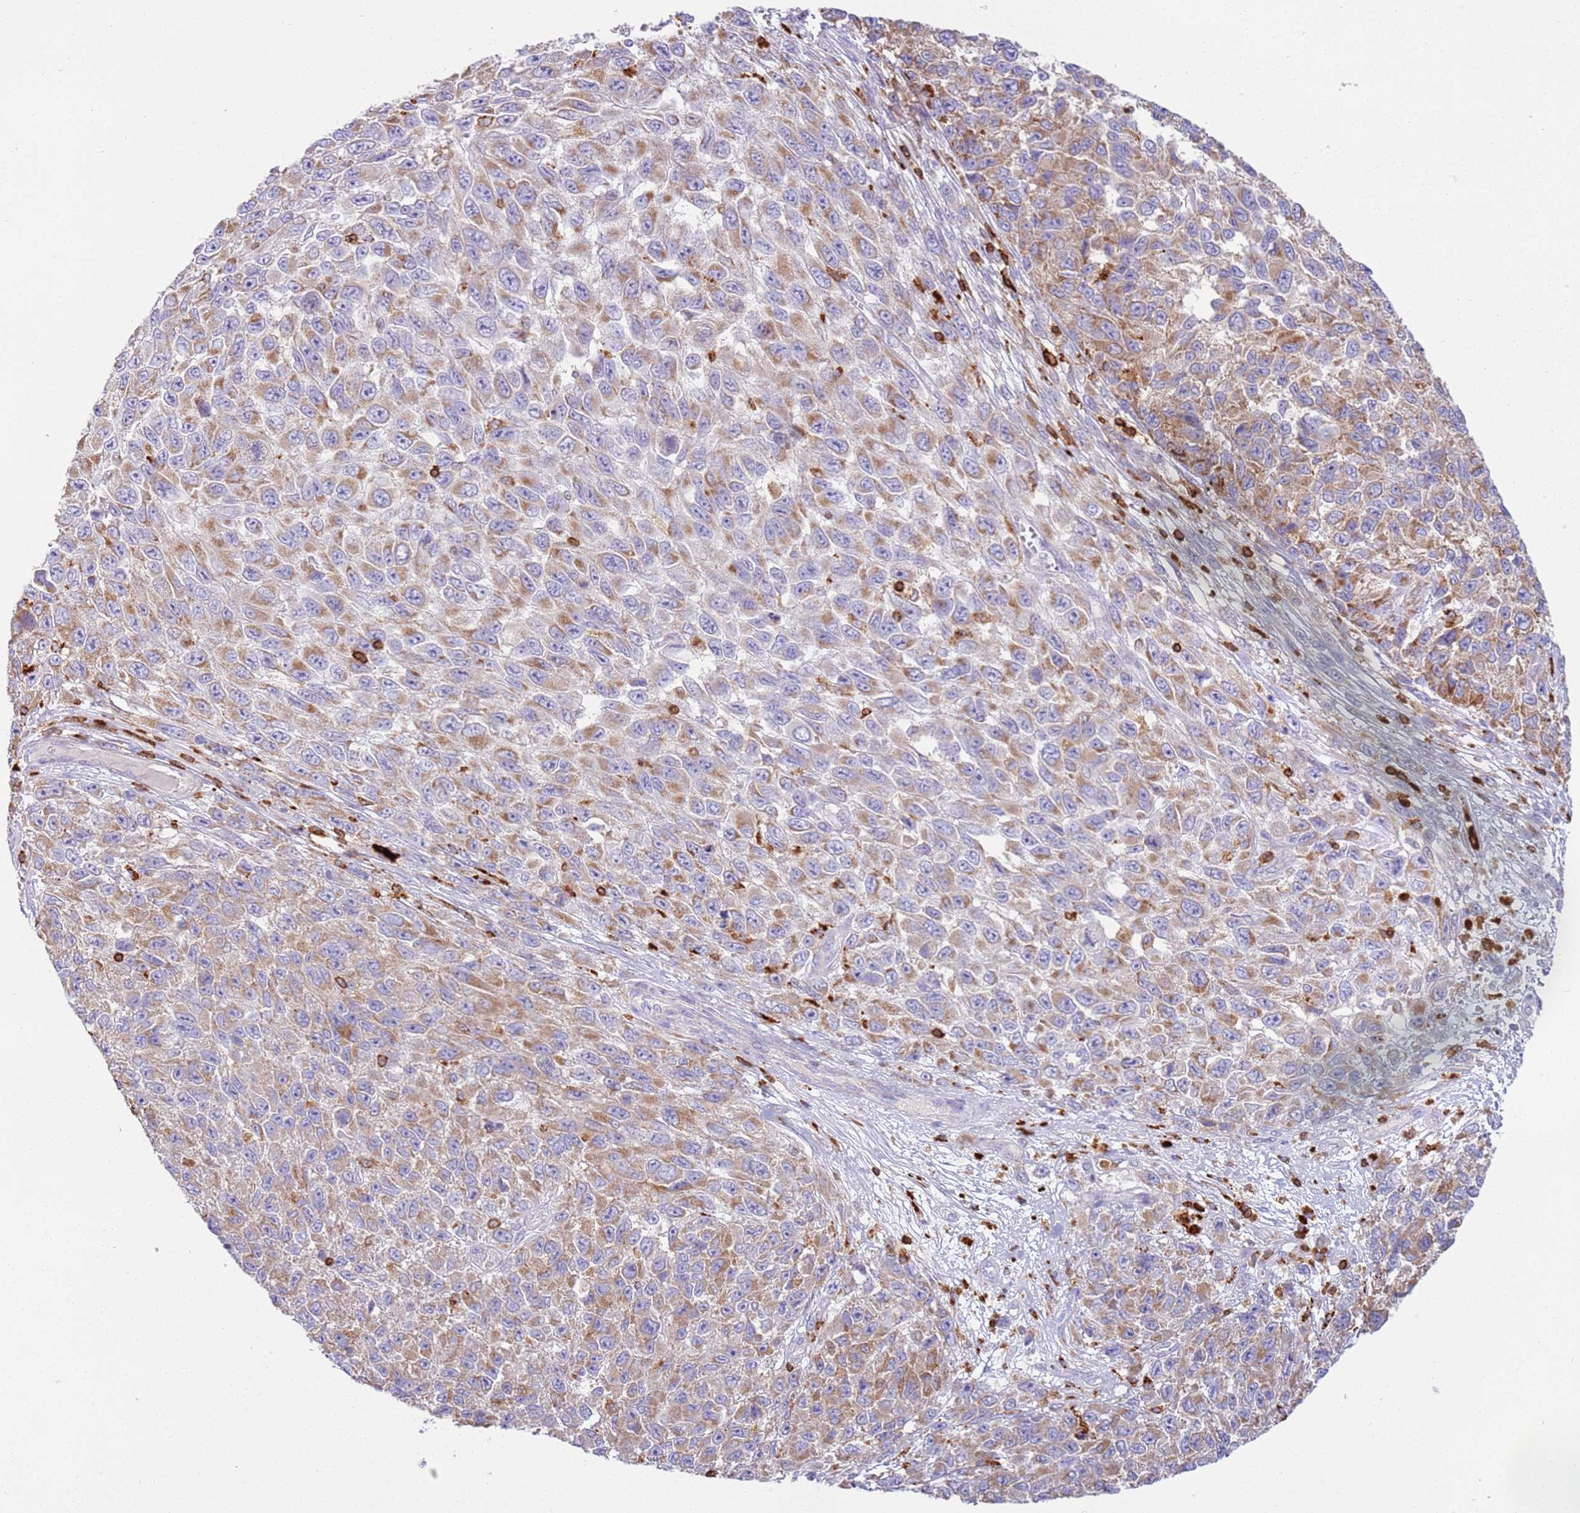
{"staining": {"intensity": "moderate", "quantity": ">75%", "location": "cytoplasmic/membranous"}, "tissue": "melanoma", "cell_type": "Tumor cells", "image_type": "cancer", "snomed": [{"axis": "morphology", "description": "Normal tissue, NOS"}, {"axis": "morphology", "description": "Malignant melanoma, NOS"}, {"axis": "topography", "description": "Skin"}], "caption": "Tumor cells display medium levels of moderate cytoplasmic/membranous expression in approximately >75% of cells in malignant melanoma.", "gene": "TTPAL", "patient": {"sex": "female", "age": 96}}